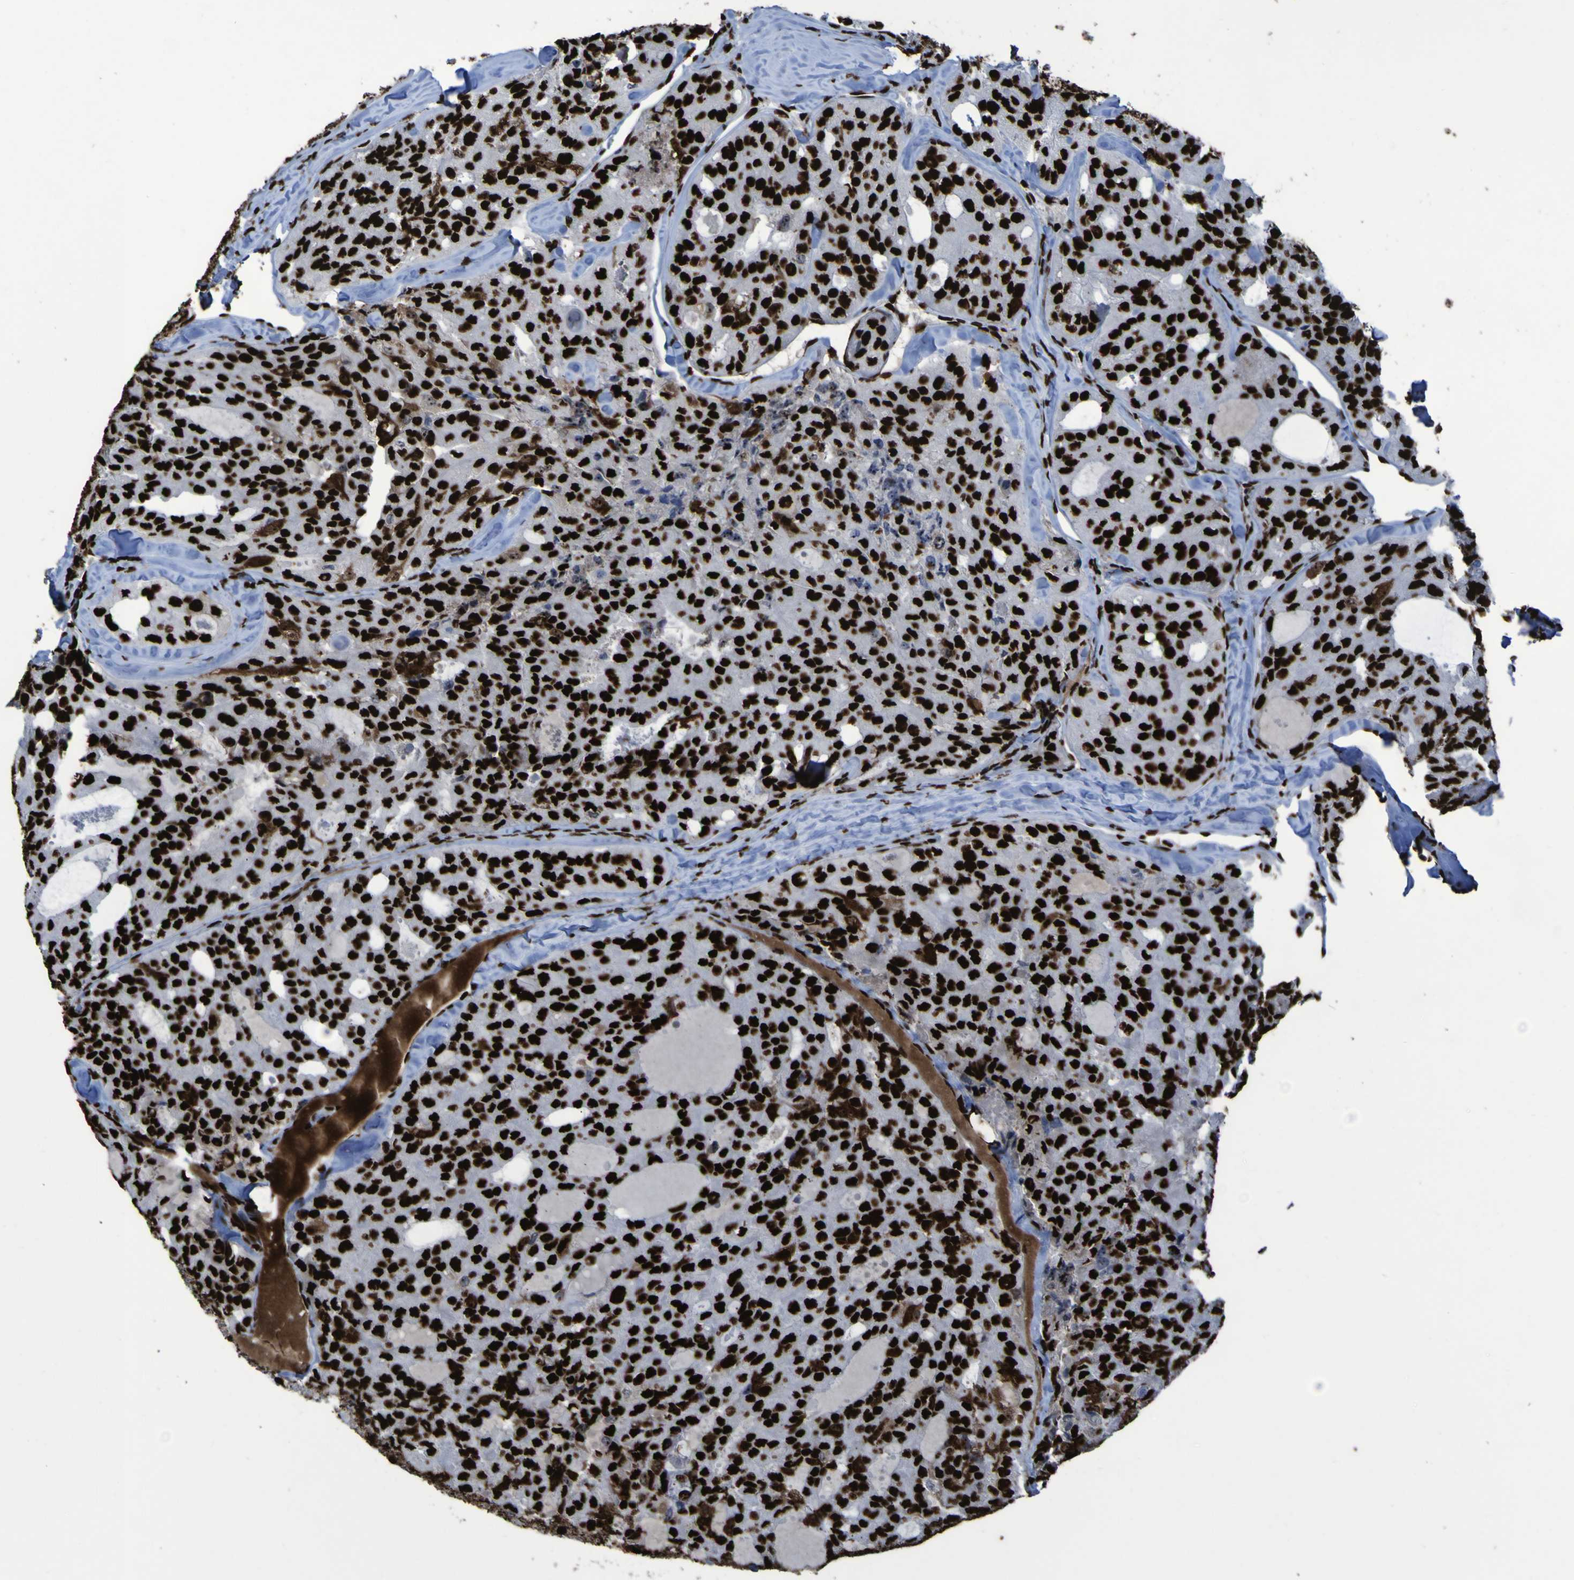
{"staining": {"intensity": "strong", "quantity": ">75%", "location": "nuclear"}, "tissue": "thyroid cancer", "cell_type": "Tumor cells", "image_type": "cancer", "snomed": [{"axis": "morphology", "description": "Follicular adenoma carcinoma, NOS"}, {"axis": "topography", "description": "Thyroid gland"}], "caption": "The immunohistochemical stain labels strong nuclear staining in tumor cells of thyroid cancer (follicular adenoma carcinoma) tissue.", "gene": "NPM1", "patient": {"sex": "male", "age": 75}}